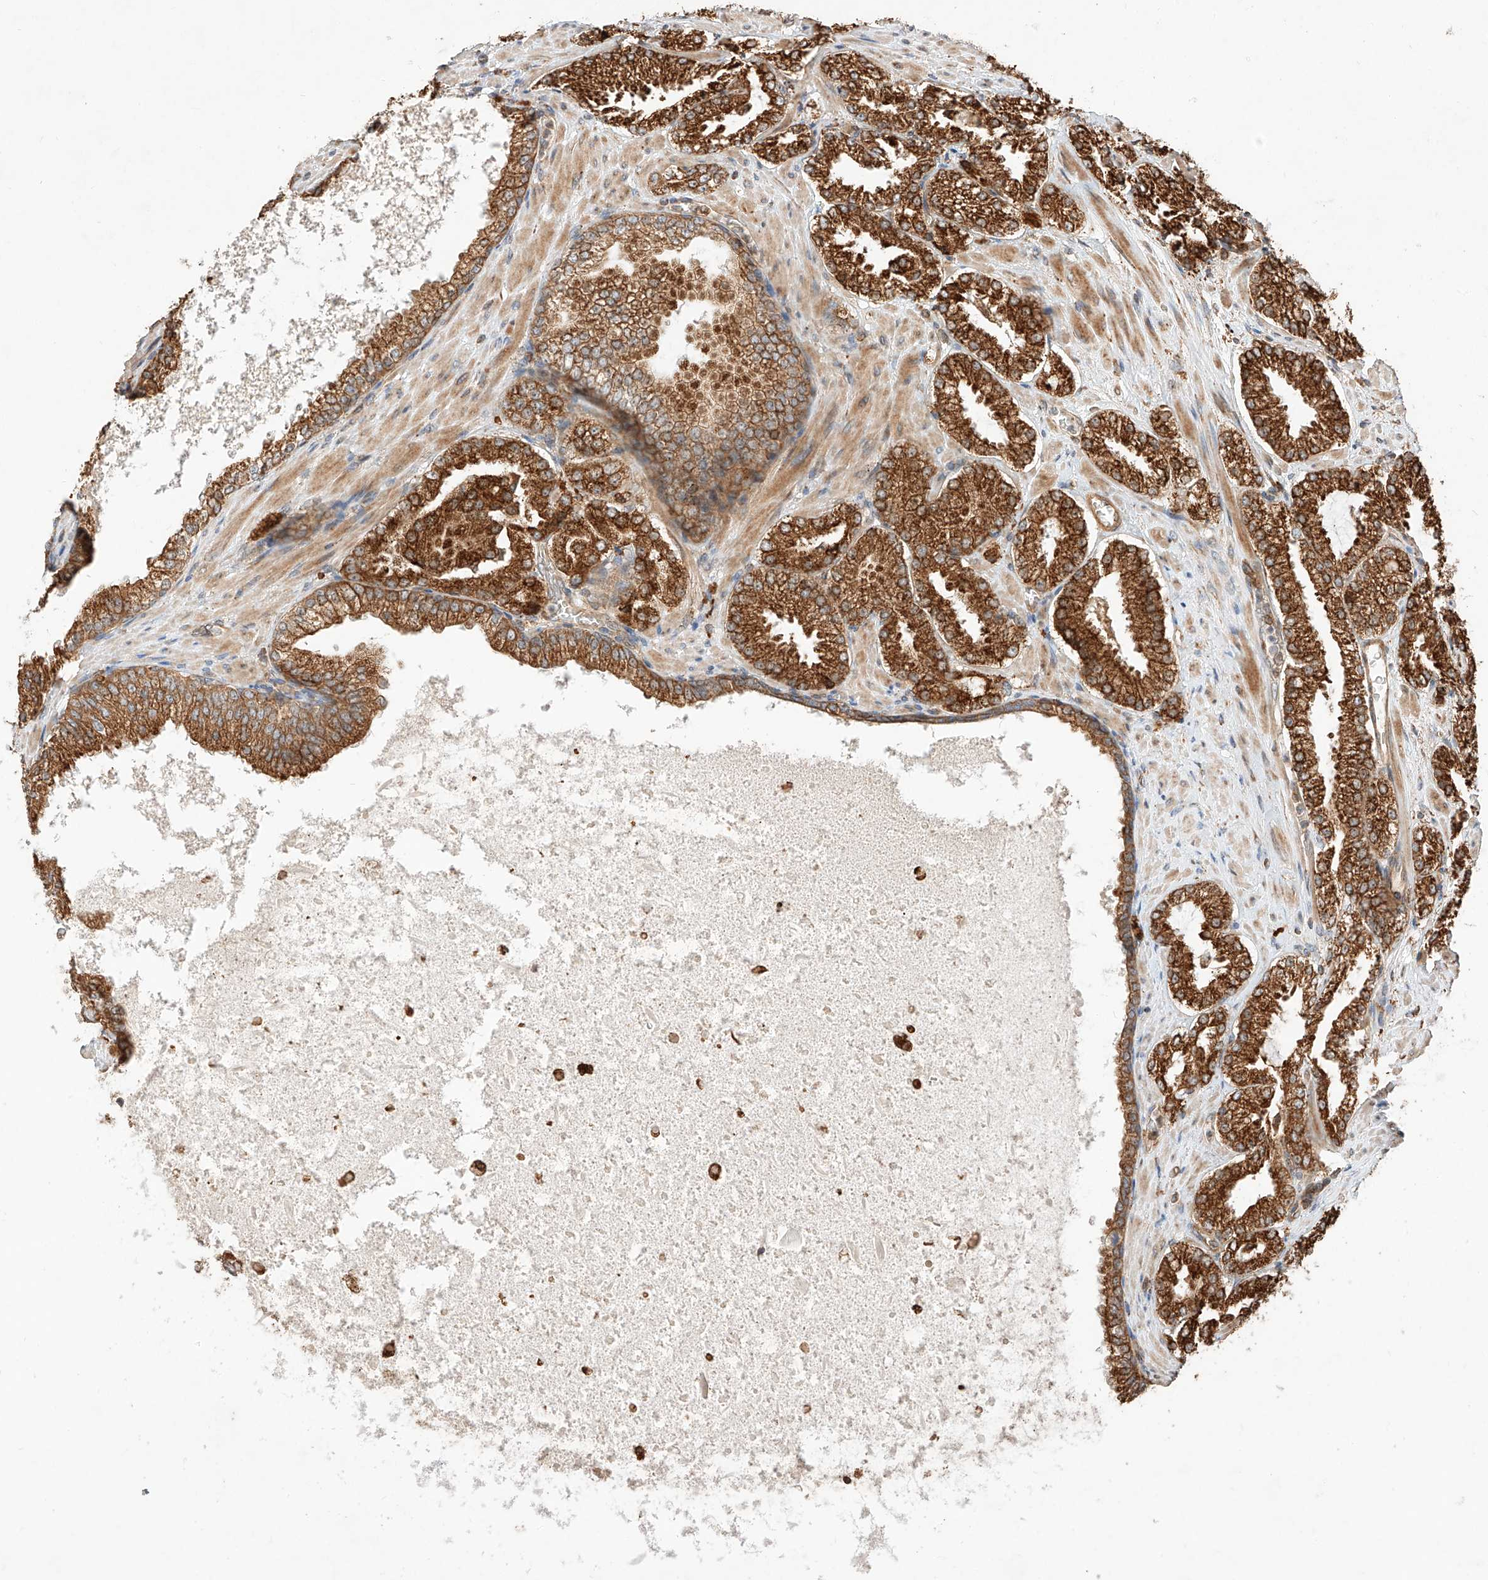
{"staining": {"intensity": "strong", "quantity": ">75%", "location": "cytoplasmic/membranous"}, "tissue": "prostate cancer", "cell_type": "Tumor cells", "image_type": "cancer", "snomed": [{"axis": "morphology", "description": "Adenocarcinoma, High grade"}, {"axis": "topography", "description": "Prostate"}], "caption": "Prostate adenocarcinoma (high-grade) was stained to show a protein in brown. There is high levels of strong cytoplasmic/membranous staining in about >75% of tumor cells. The staining was performed using DAB (3,3'-diaminobenzidine) to visualize the protein expression in brown, while the nuclei were stained in blue with hematoxylin (Magnification: 20x).", "gene": "ZNF84", "patient": {"sex": "male", "age": 73}}